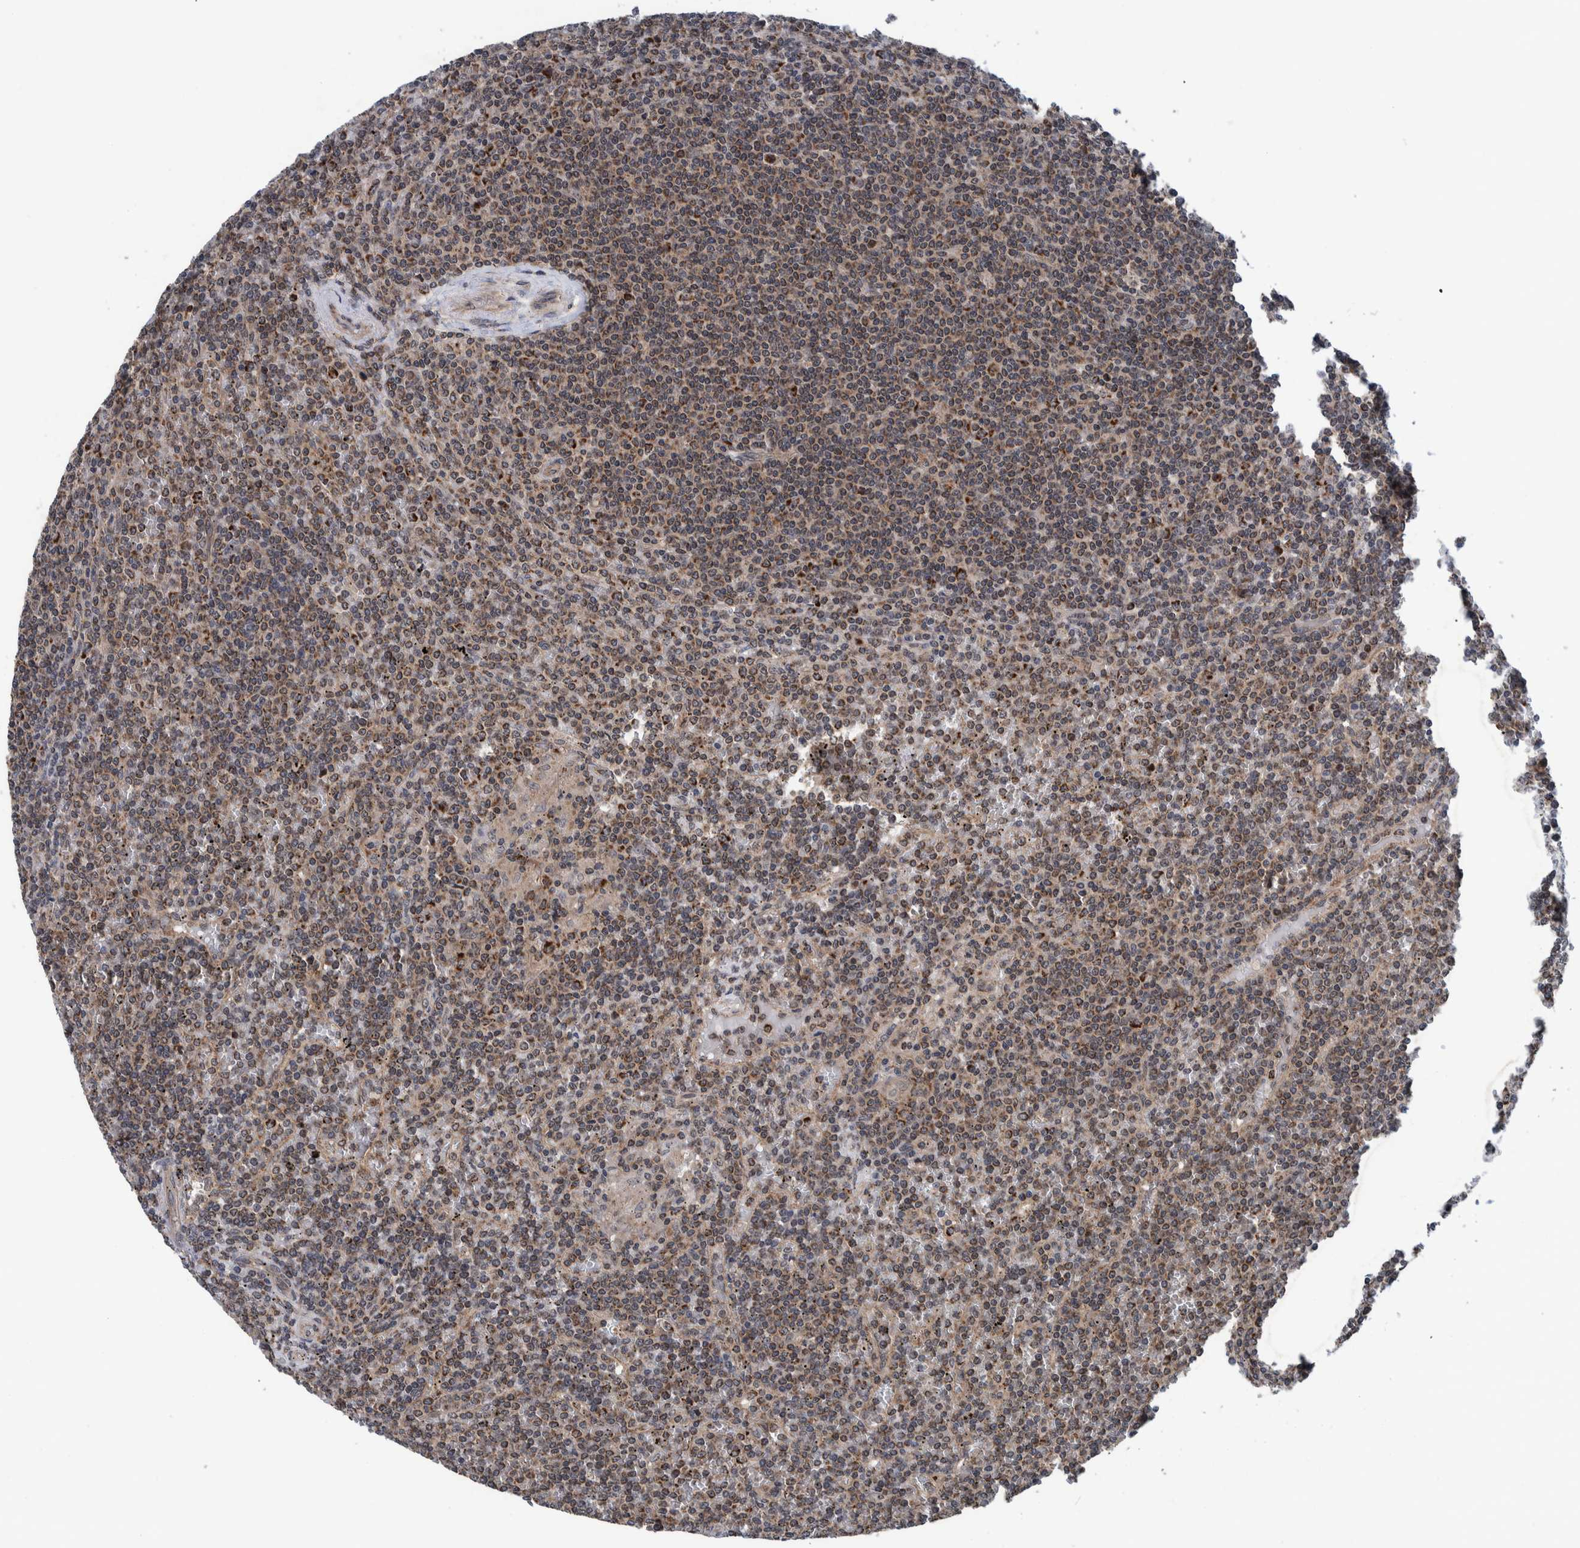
{"staining": {"intensity": "strong", "quantity": "25%-75%", "location": "cytoplasmic/membranous"}, "tissue": "lymphoma", "cell_type": "Tumor cells", "image_type": "cancer", "snomed": [{"axis": "morphology", "description": "Malignant lymphoma, non-Hodgkin's type, Low grade"}, {"axis": "topography", "description": "Spleen"}], "caption": "Malignant lymphoma, non-Hodgkin's type (low-grade) was stained to show a protein in brown. There is high levels of strong cytoplasmic/membranous staining in approximately 25%-75% of tumor cells. (DAB IHC, brown staining for protein, blue staining for nuclei).", "gene": "MRPS7", "patient": {"sex": "female", "age": 19}}